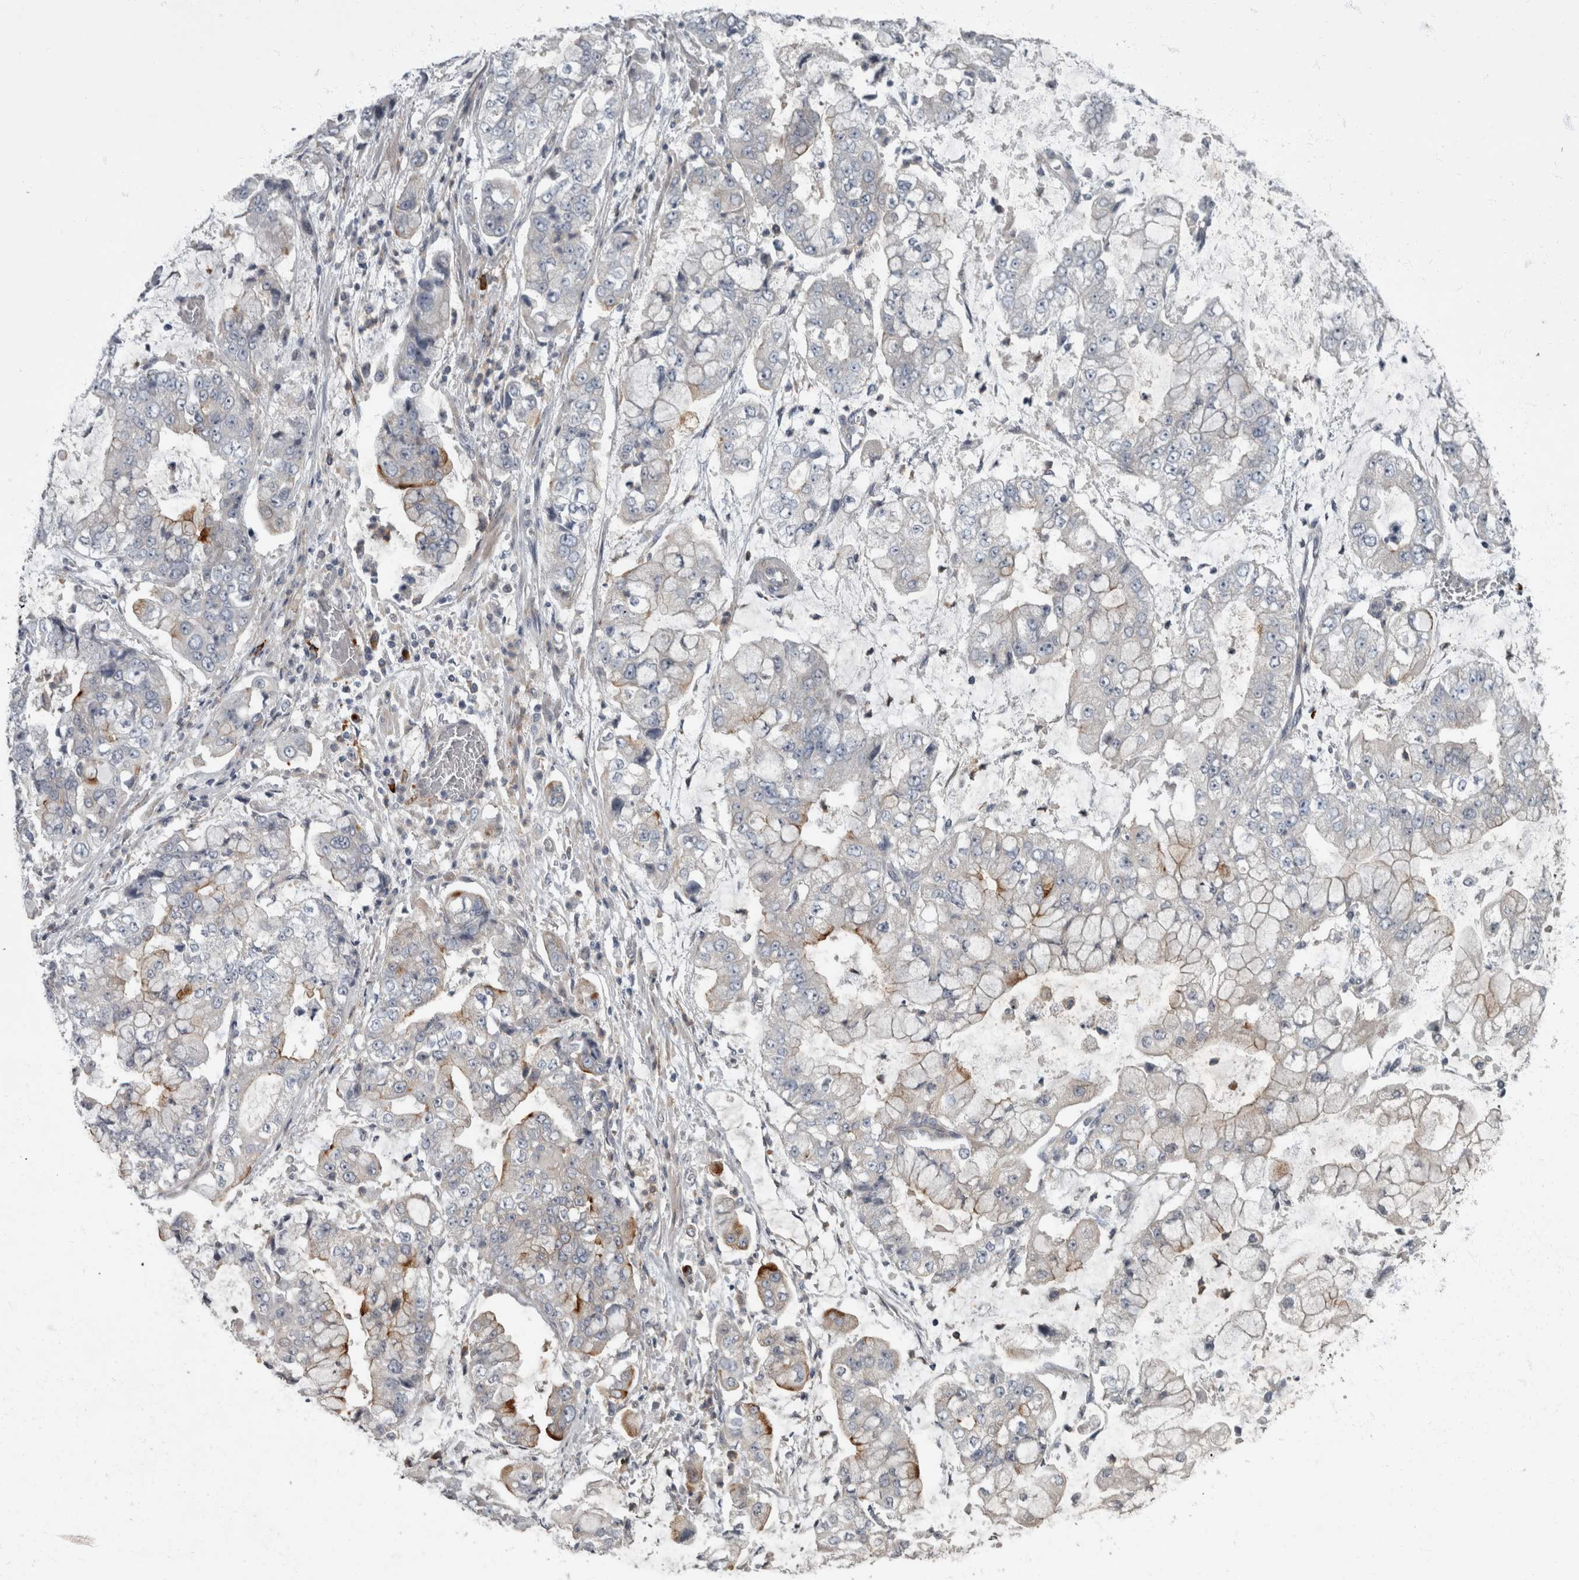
{"staining": {"intensity": "moderate", "quantity": "<25%", "location": "cytoplasmic/membranous"}, "tissue": "stomach cancer", "cell_type": "Tumor cells", "image_type": "cancer", "snomed": [{"axis": "morphology", "description": "Adenocarcinoma, NOS"}, {"axis": "topography", "description": "Stomach"}], "caption": "This is a histology image of IHC staining of adenocarcinoma (stomach), which shows moderate staining in the cytoplasmic/membranous of tumor cells.", "gene": "CDC42BPG", "patient": {"sex": "male", "age": 76}}